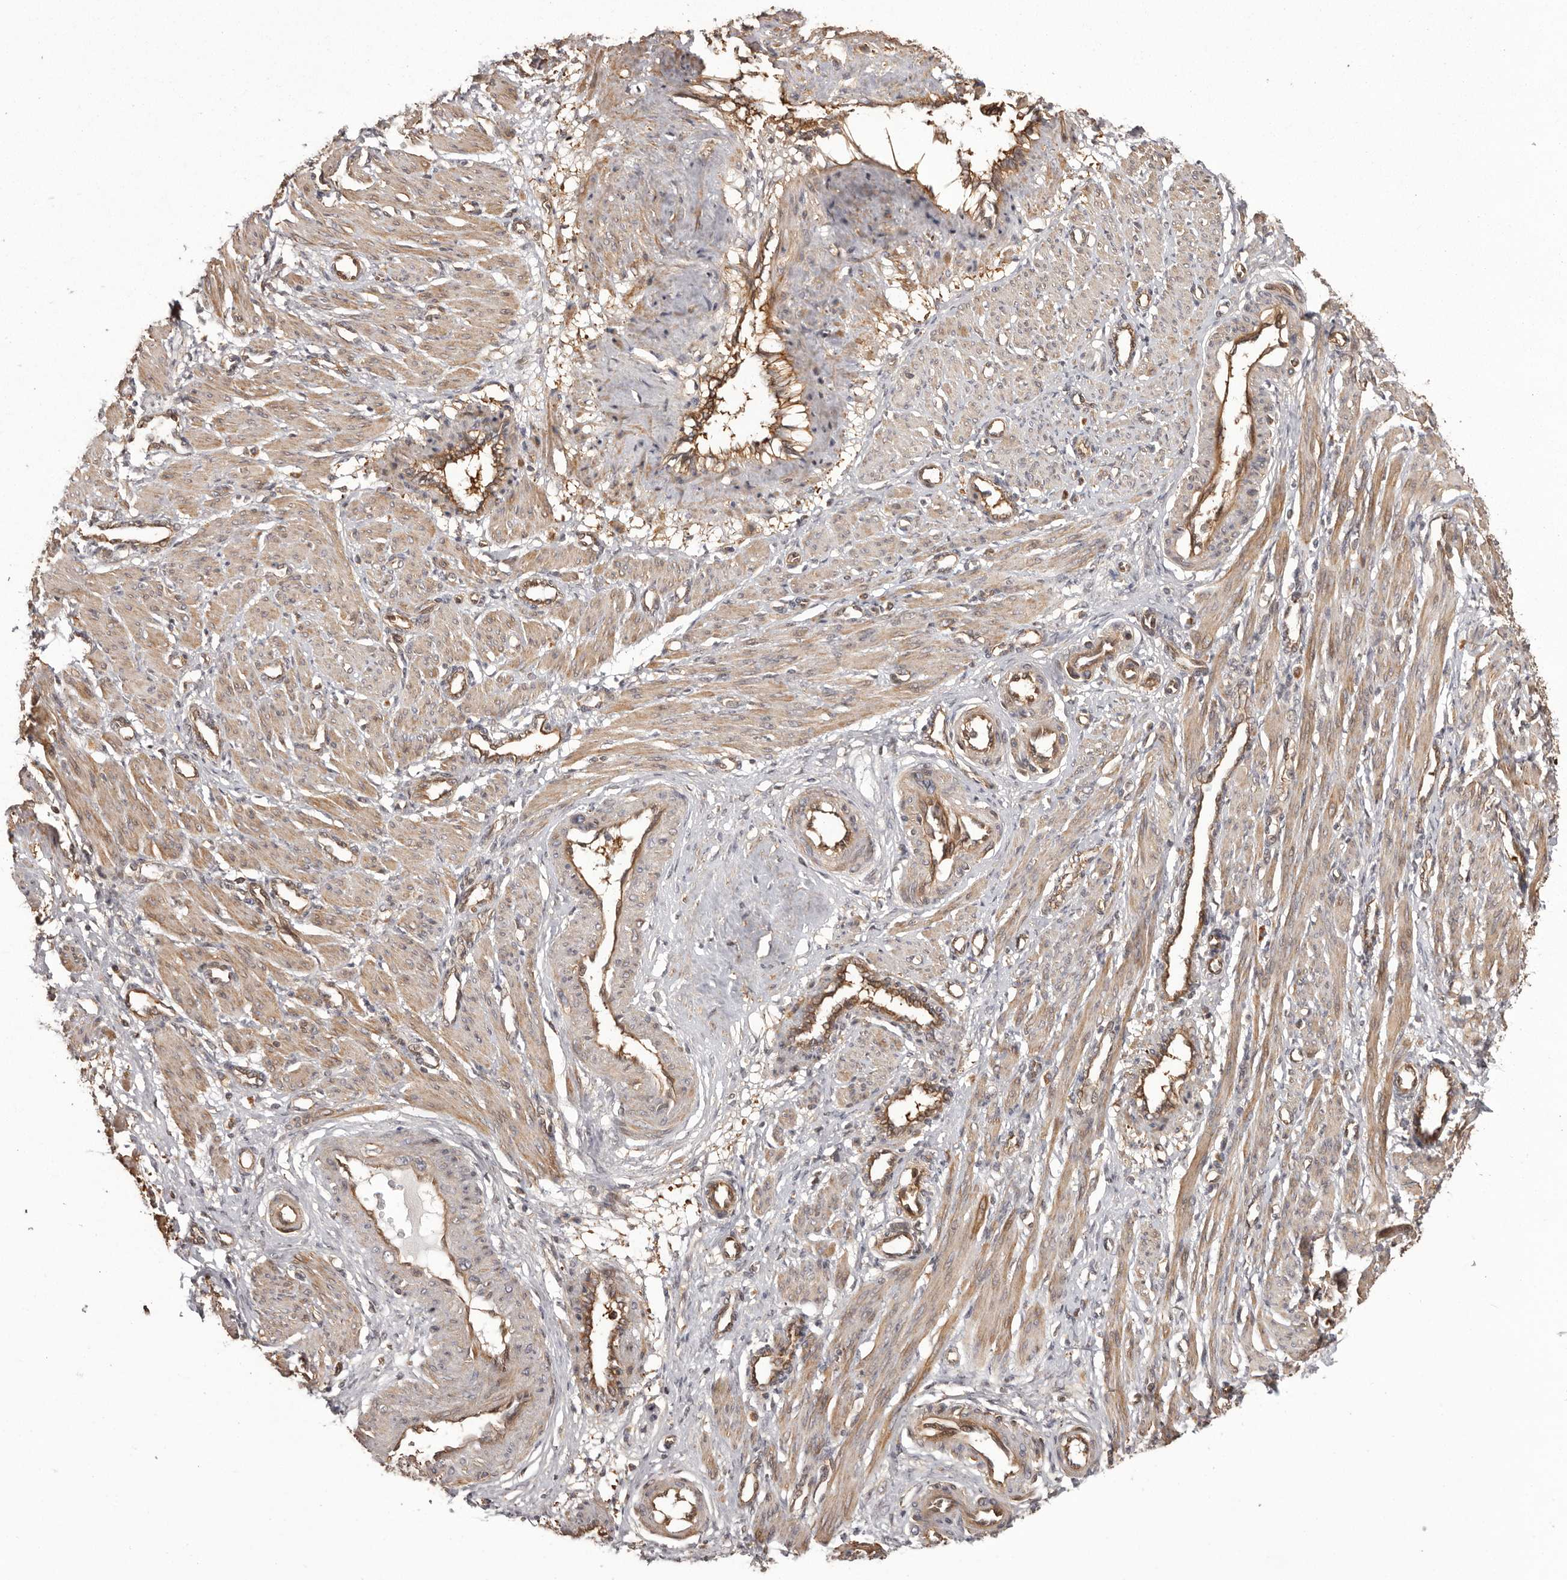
{"staining": {"intensity": "moderate", "quantity": ">75%", "location": "cytoplasmic/membranous"}, "tissue": "smooth muscle", "cell_type": "Smooth muscle cells", "image_type": "normal", "snomed": [{"axis": "morphology", "description": "Normal tissue, NOS"}, {"axis": "topography", "description": "Endometrium"}], "caption": "Immunohistochemical staining of benign human smooth muscle displays moderate cytoplasmic/membranous protein staining in about >75% of smooth muscle cells. The staining was performed using DAB, with brown indicating positive protein expression. Nuclei are stained blue with hematoxylin.", "gene": "NFKBIA", "patient": {"sex": "female", "age": 33}}